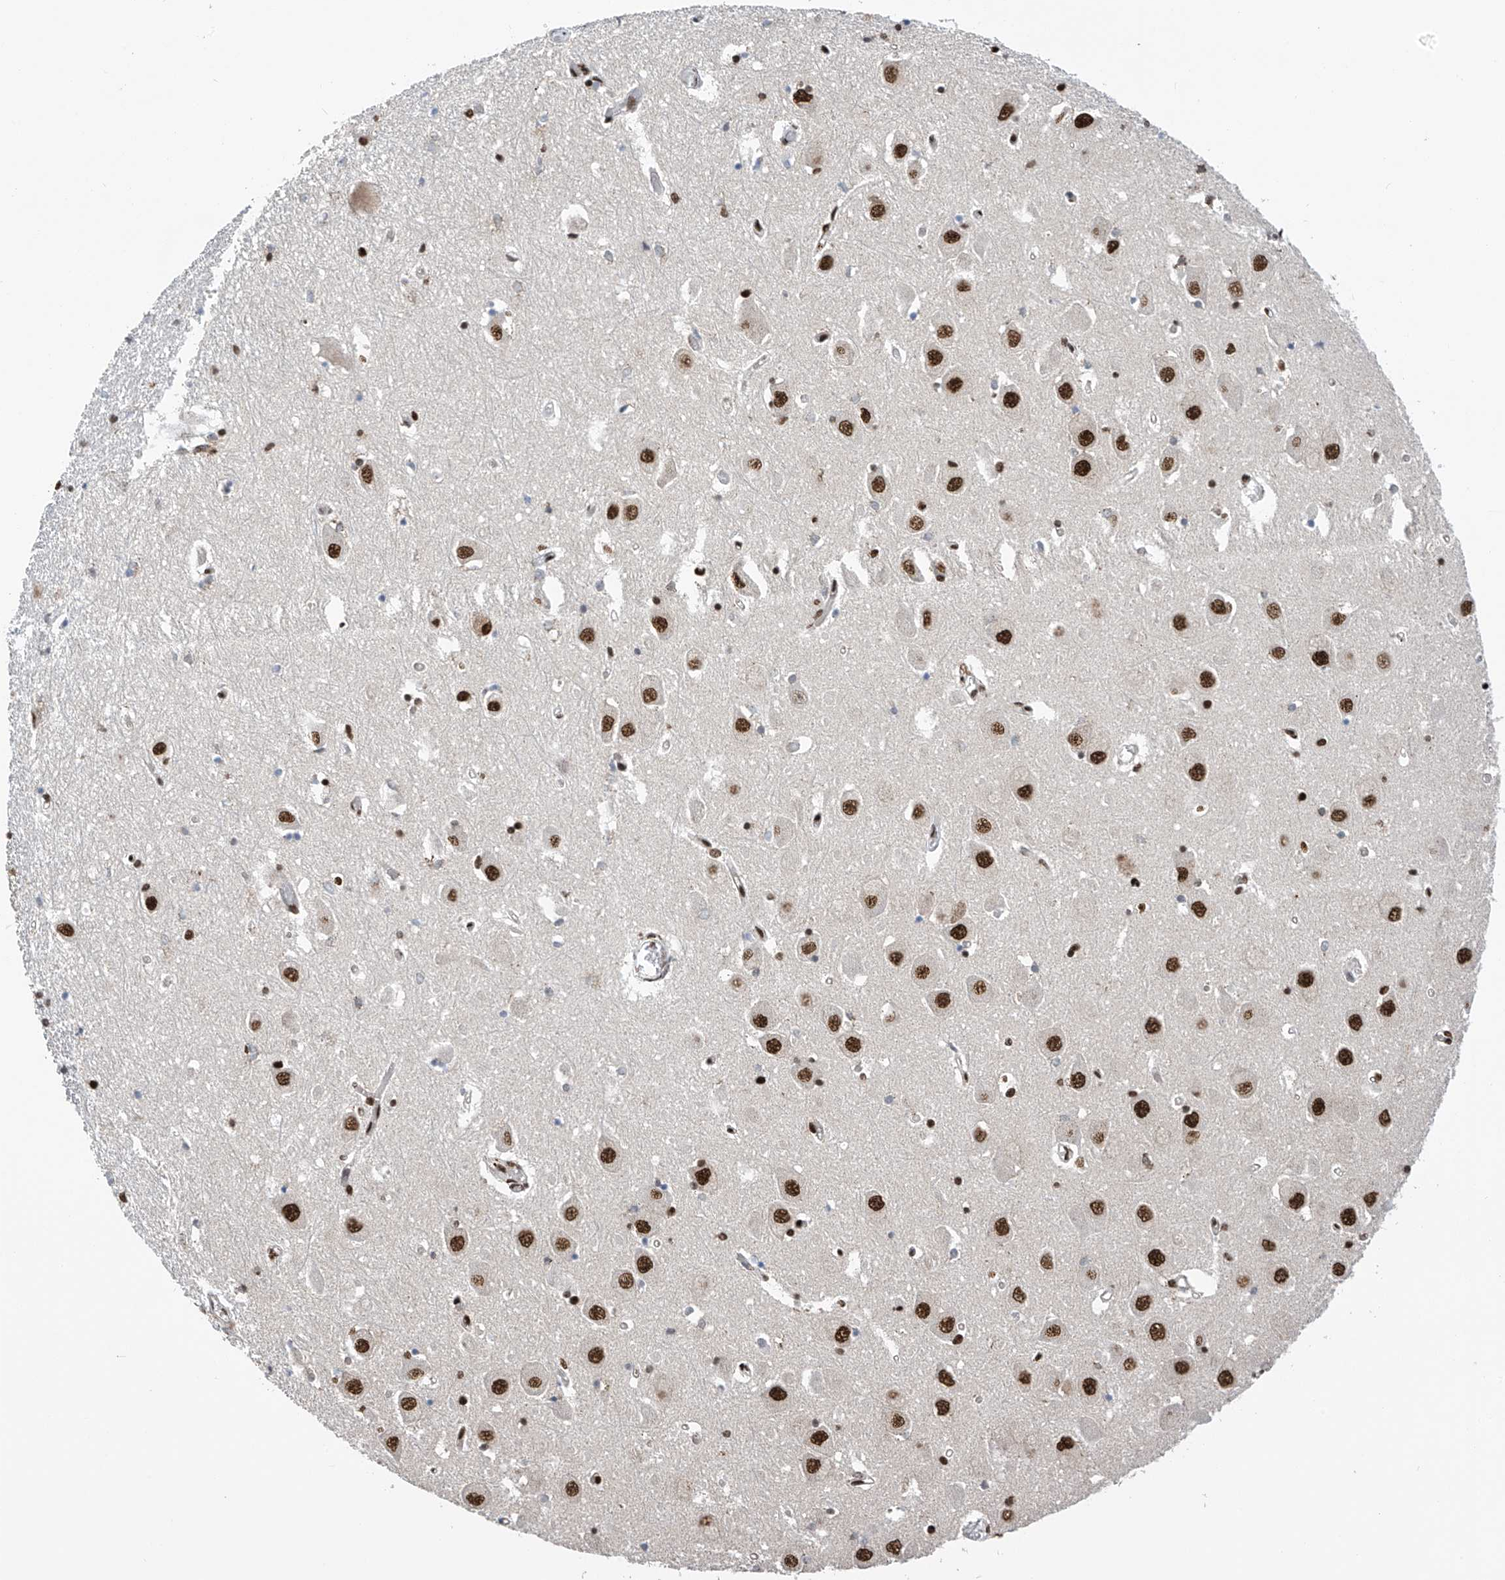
{"staining": {"intensity": "strong", "quantity": "<25%", "location": "nuclear"}, "tissue": "hippocampus", "cell_type": "Glial cells", "image_type": "normal", "snomed": [{"axis": "morphology", "description": "Normal tissue, NOS"}, {"axis": "topography", "description": "Hippocampus"}], "caption": "Brown immunohistochemical staining in benign human hippocampus displays strong nuclear expression in approximately <25% of glial cells.", "gene": "APLF", "patient": {"sex": "male", "age": 70}}